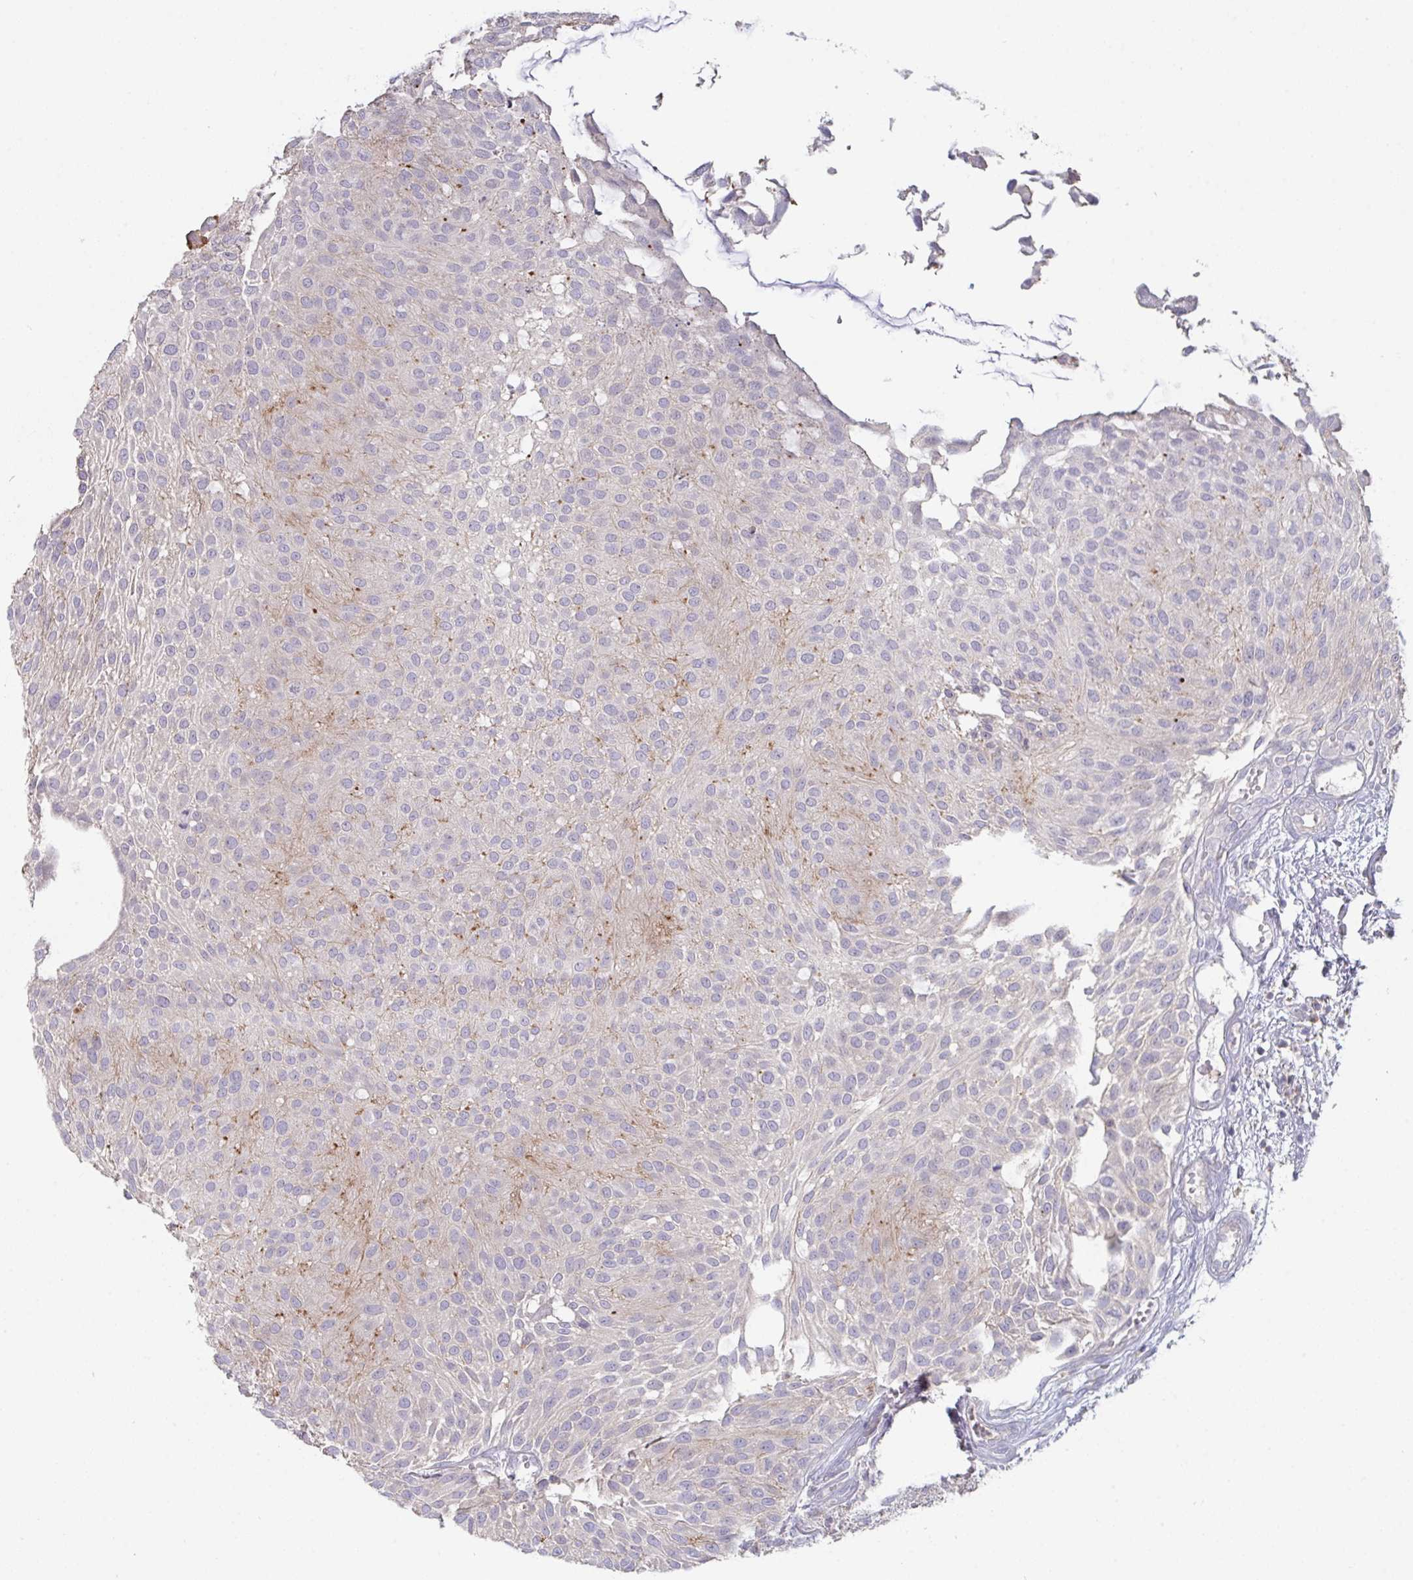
{"staining": {"intensity": "negative", "quantity": "none", "location": "none"}, "tissue": "urothelial cancer", "cell_type": "Tumor cells", "image_type": "cancer", "snomed": [{"axis": "morphology", "description": "Urothelial carcinoma, NOS"}, {"axis": "topography", "description": "Urinary bladder"}], "caption": "DAB (3,3'-diaminobenzidine) immunohistochemical staining of transitional cell carcinoma displays no significant staining in tumor cells.", "gene": "DISP2", "patient": {"sex": "male", "age": 84}}